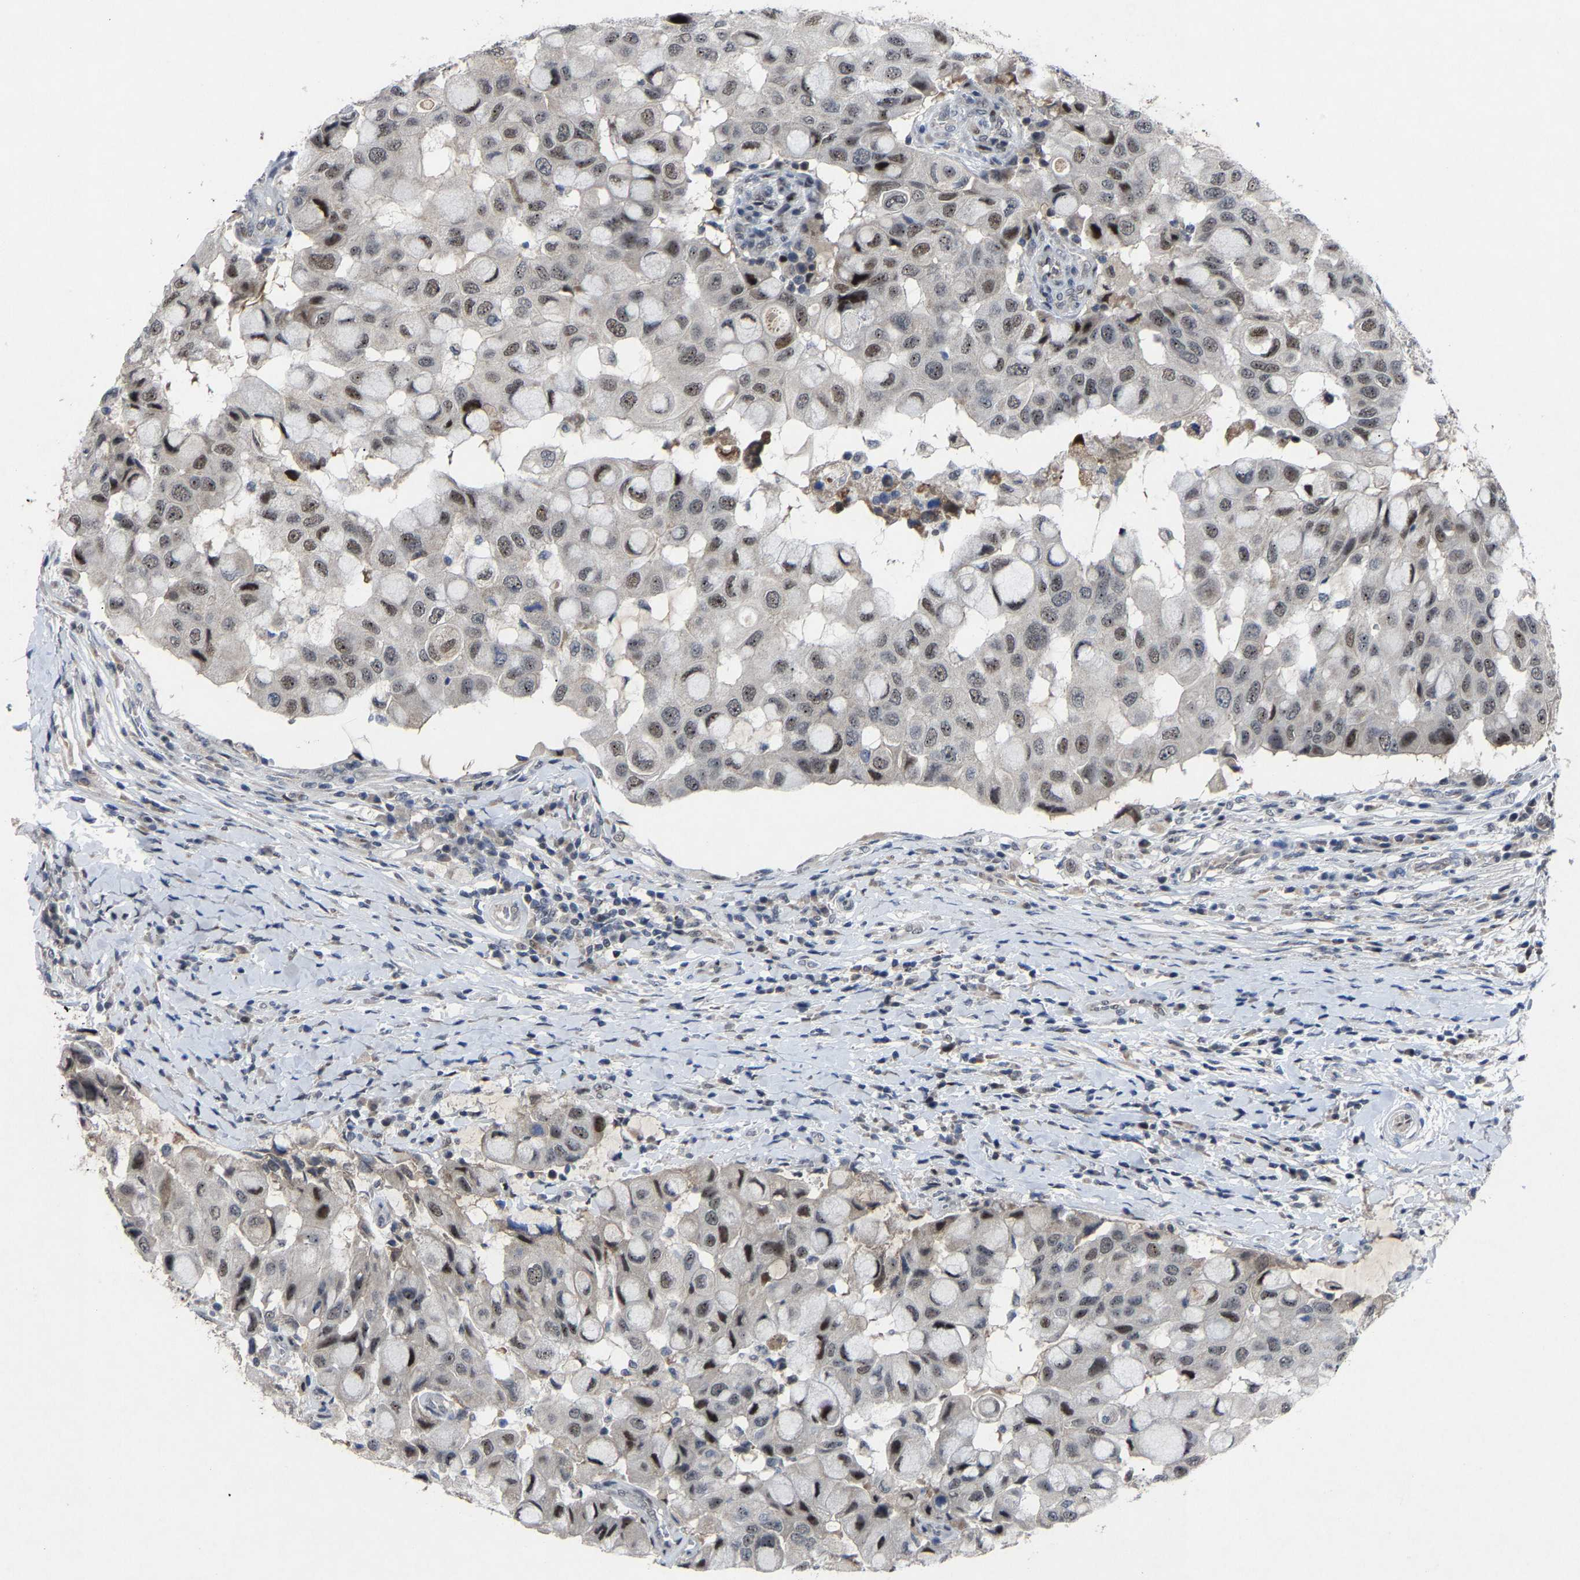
{"staining": {"intensity": "weak", "quantity": ">75%", "location": "nuclear"}, "tissue": "breast cancer", "cell_type": "Tumor cells", "image_type": "cancer", "snomed": [{"axis": "morphology", "description": "Duct carcinoma"}, {"axis": "topography", "description": "Breast"}], "caption": "Invasive ductal carcinoma (breast) stained with DAB IHC exhibits low levels of weak nuclear positivity in about >75% of tumor cells.", "gene": "LSM8", "patient": {"sex": "female", "age": 27}}